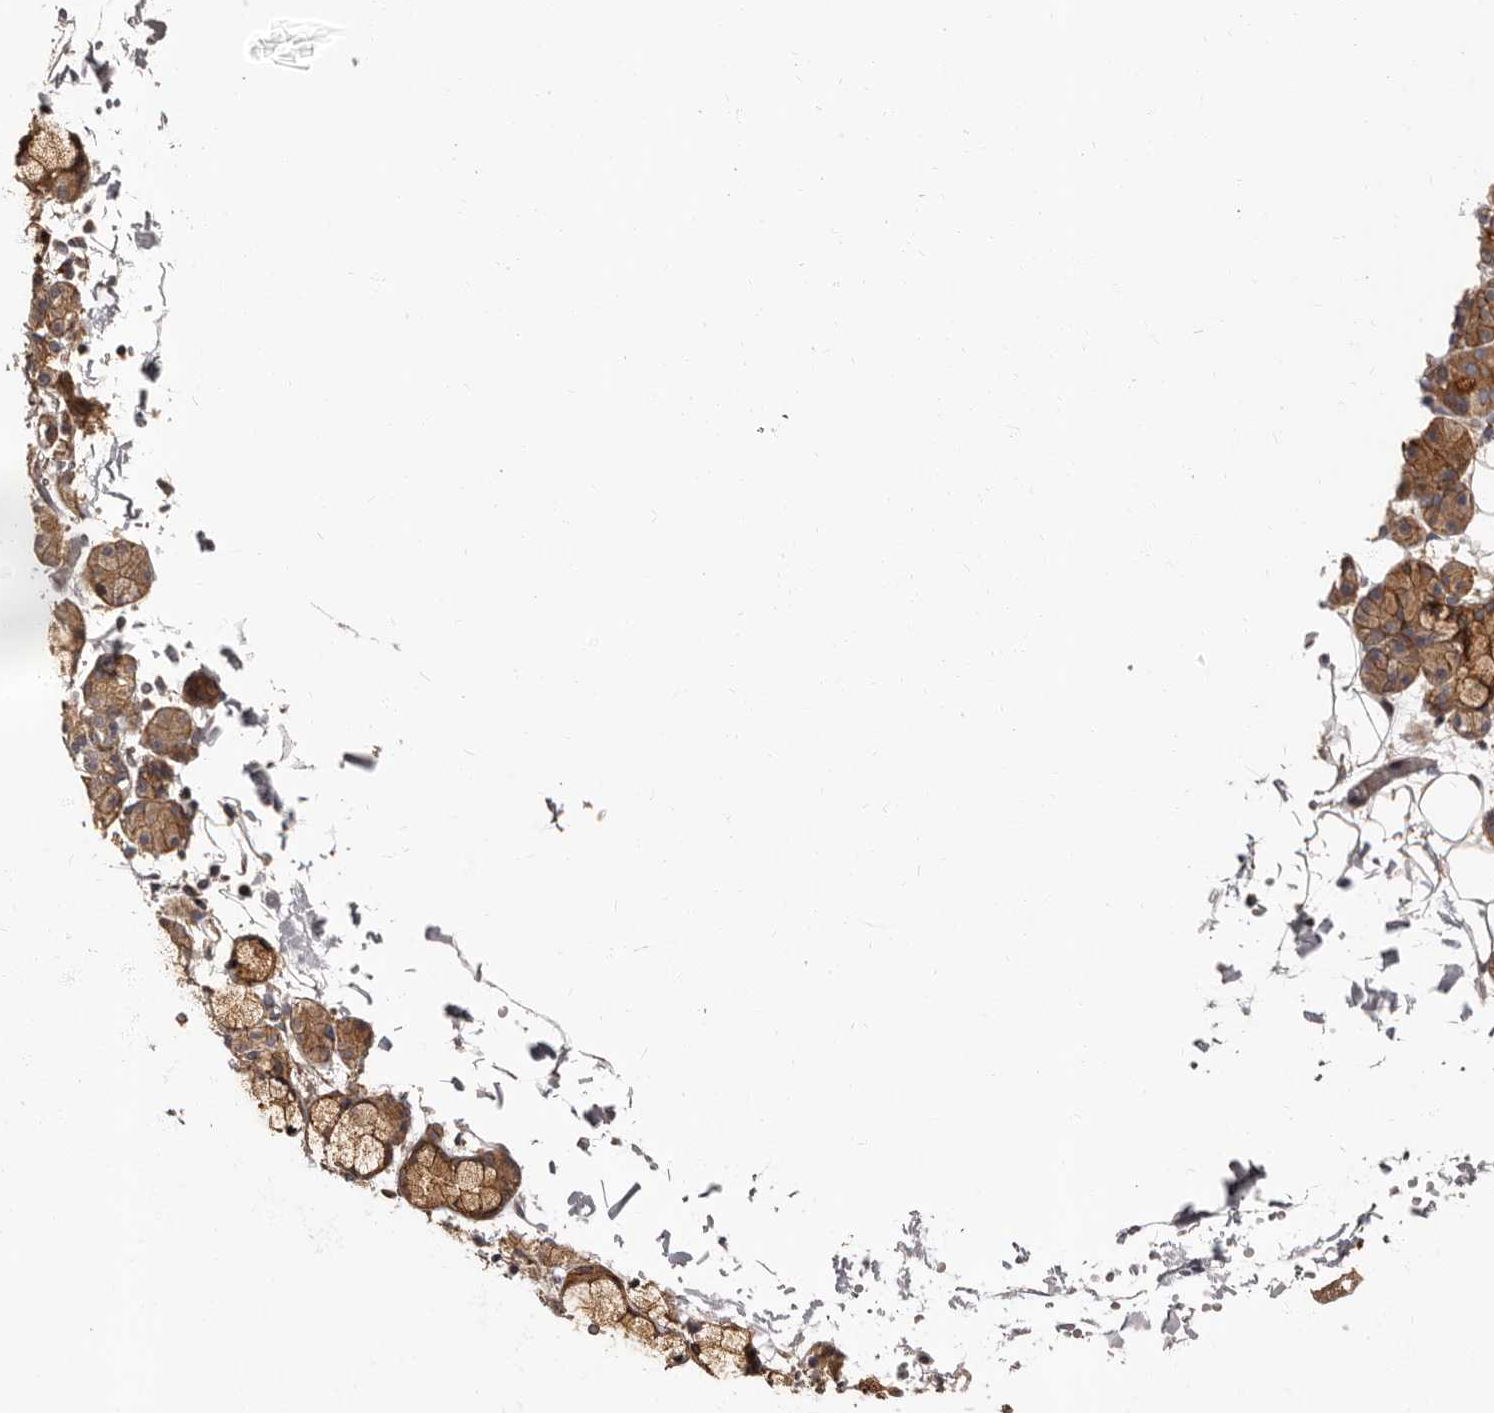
{"staining": {"intensity": "moderate", "quantity": ">75%", "location": "cytoplasmic/membranous"}, "tissue": "salivary gland", "cell_type": "Glandular cells", "image_type": "normal", "snomed": [{"axis": "morphology", "description": "Normal tissue, NOS"}, {"axis": "topography", "description": "Salivary gland"}], "caption": "Immunohistochemistry (IHC) of benign salivary gland demonstrates medium levels of moderate cytoplasmic/membranous positivity in approximately >75% of glandular cells.", "gene": "TBC1D22B", "patient": {"sex": "male", "age": 63}}